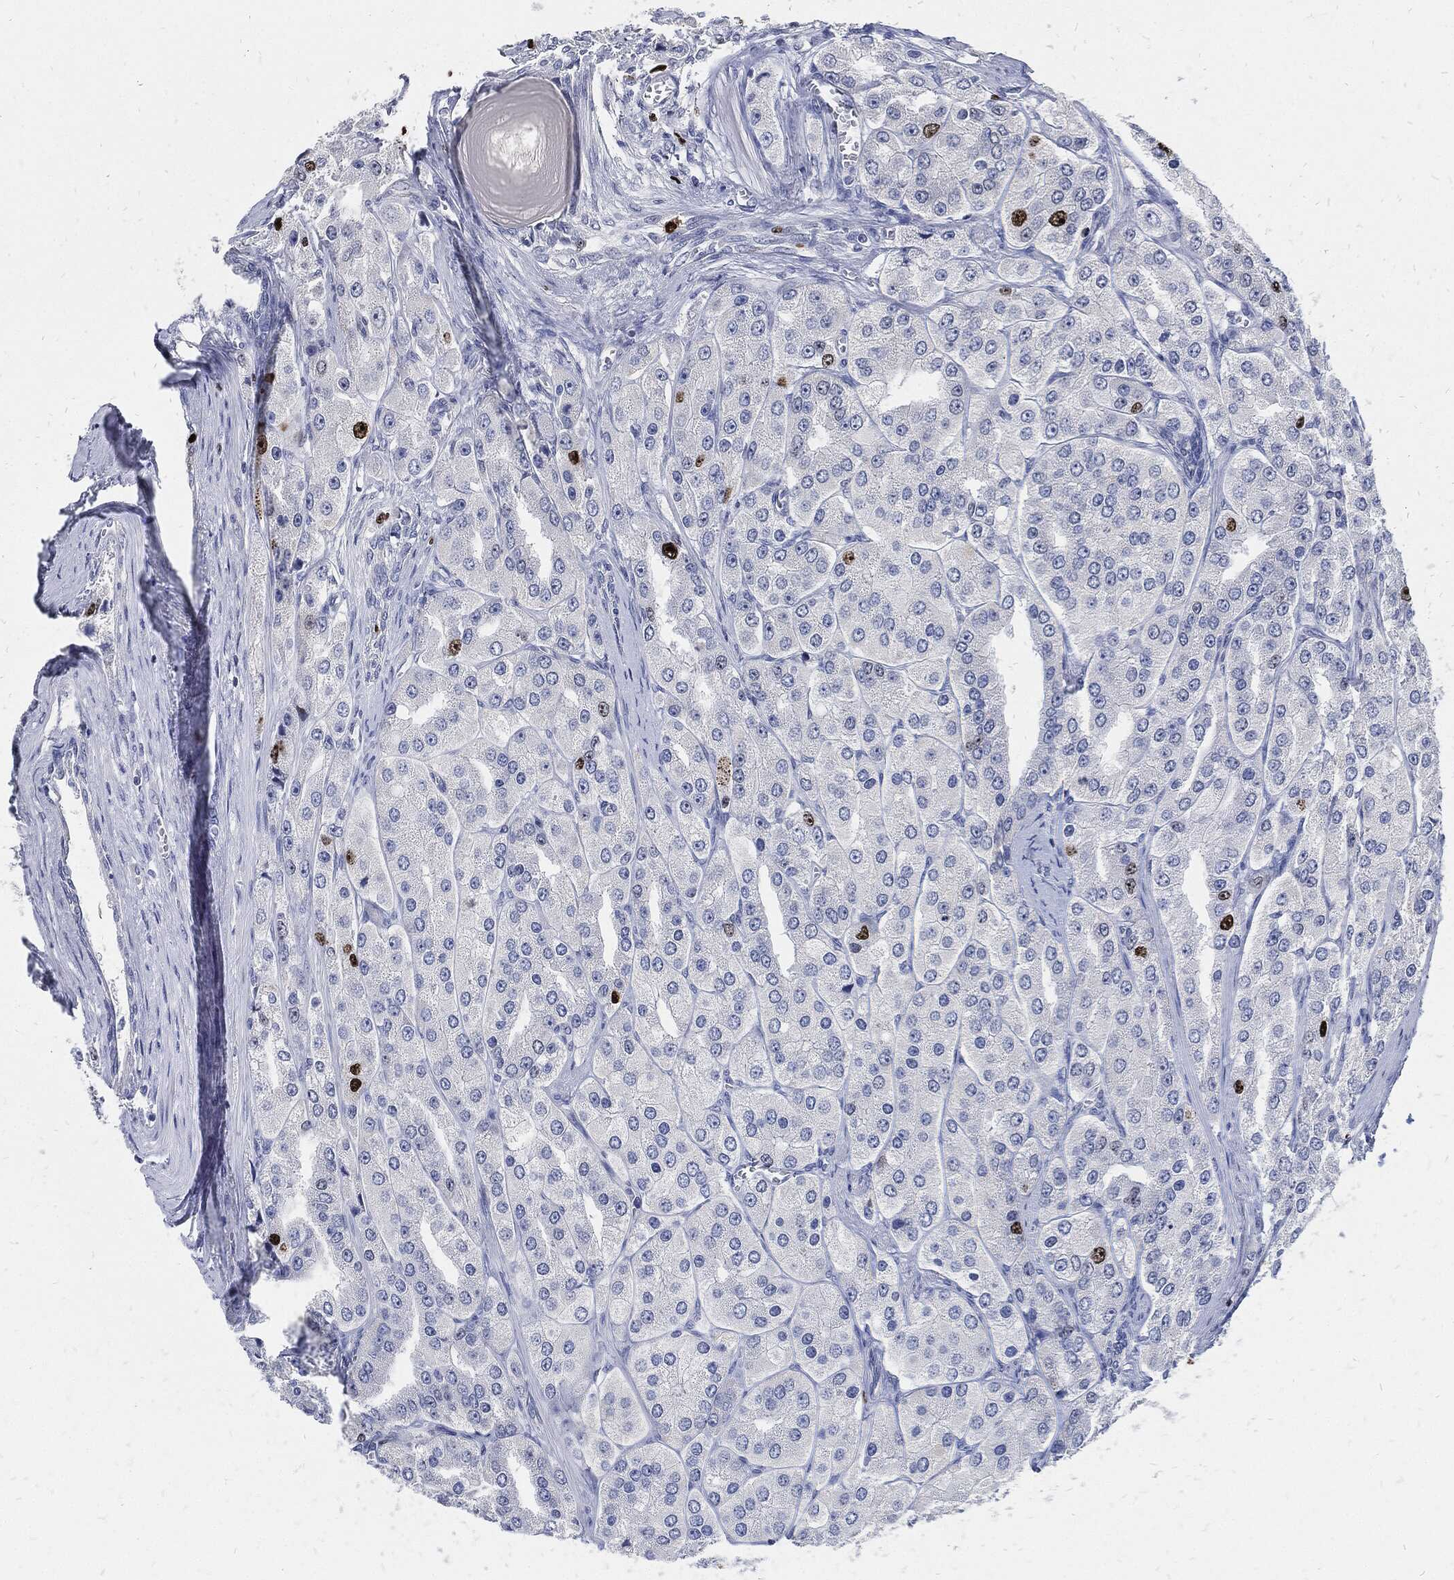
{"staining": {"intensity": "strong", "quantity": "<25%", "location": "nuclear"}, "tissue": "prostate cancer", "cell_type": "Tumor cells", "image_type": "cancer", "snomed": [{"axis": "morphology", "description": "Adenocarcinoma, Low grade"}, {"axis": "topography", "description": "Prostate"}], "caption": "Strong nuclear expression is seen in approximately <25% of tumor cells in prostate cancer.", "gene": "MKI67", "patient": {"sex": "male", "age": 69}}